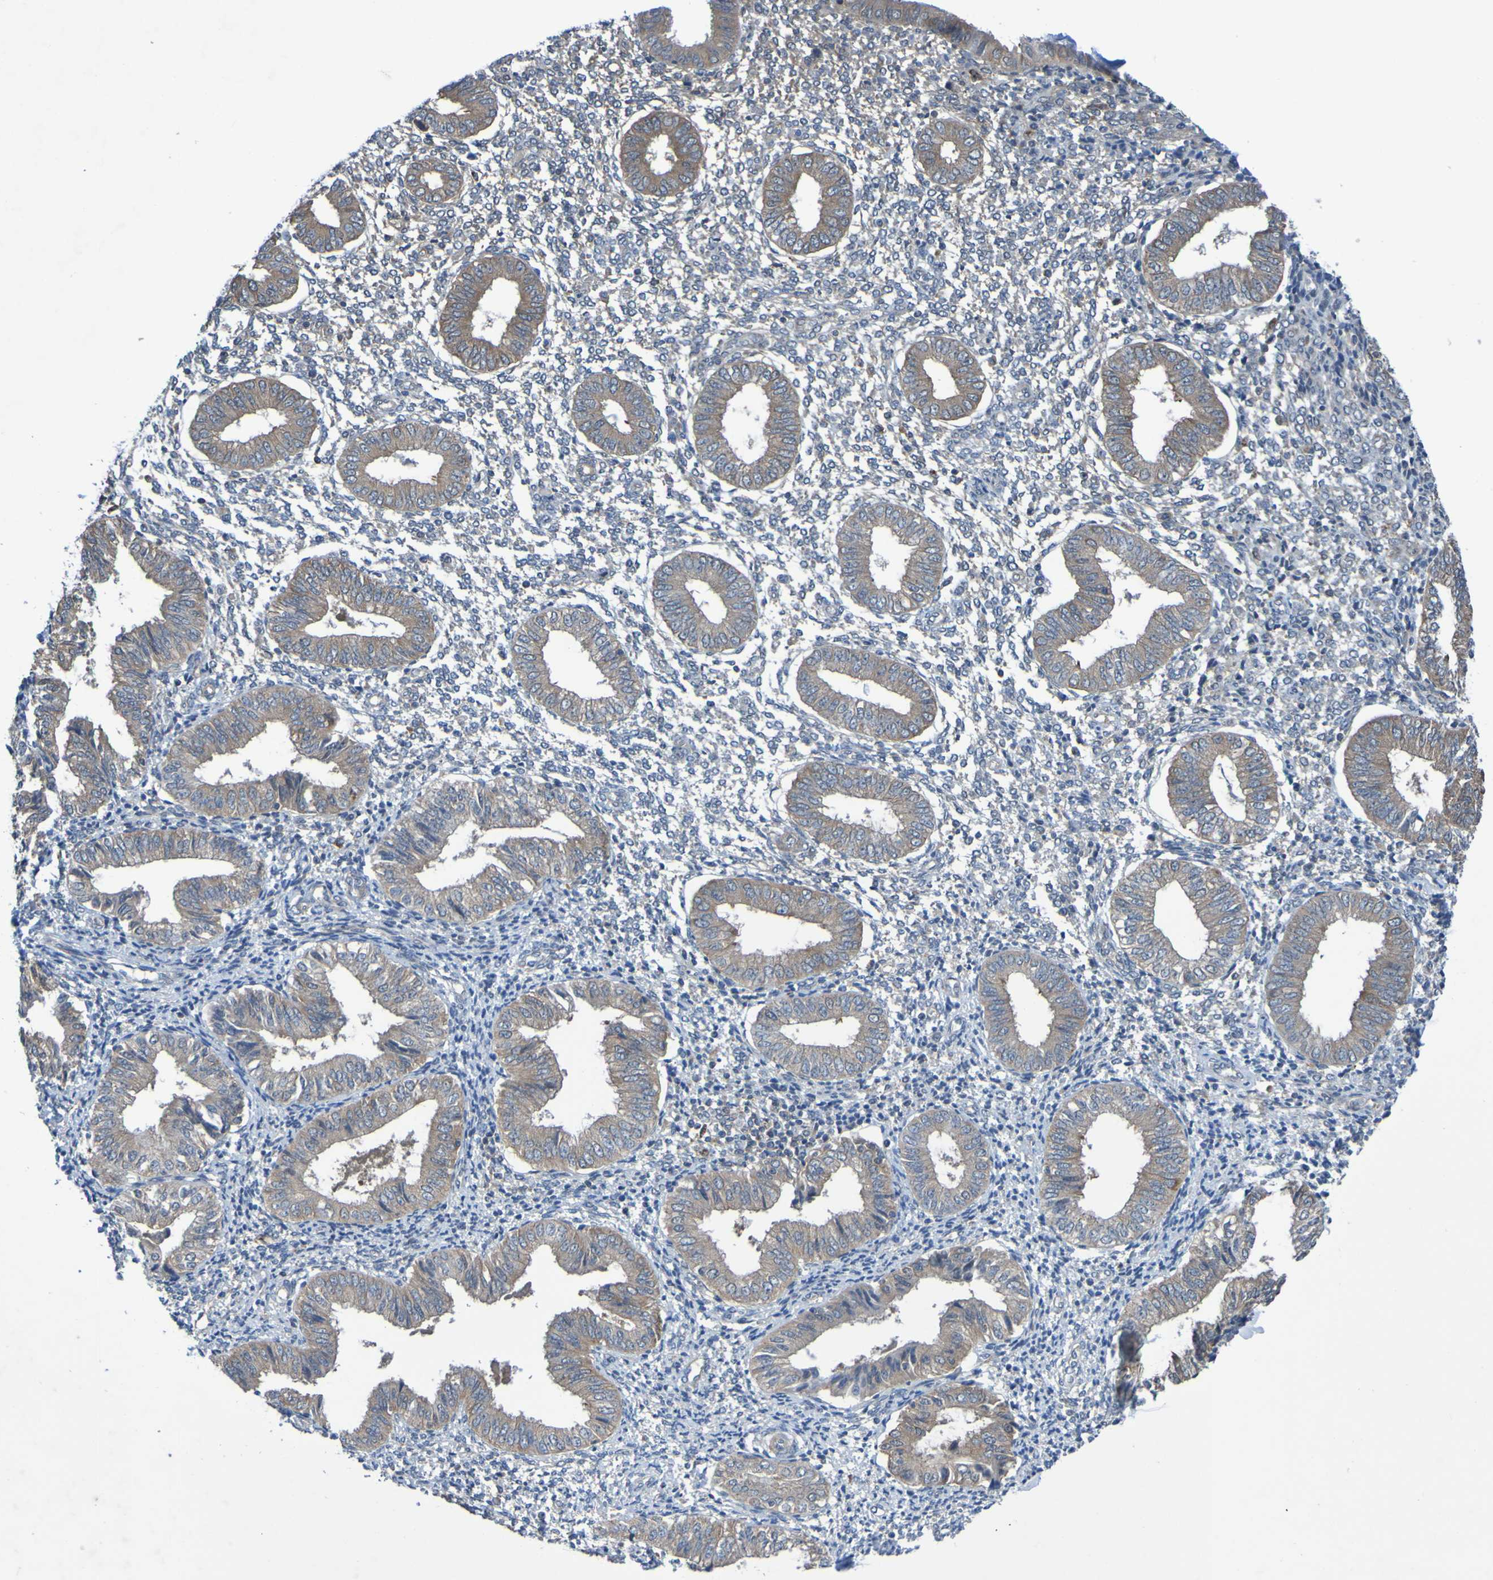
{"staining": {"intensity": "weak", "quantity": "<25%", "location": "cytoplasmic/membranous"}, "tissue": "endometrium", "cell_type": "Cells in endometrial stroma", "image_type": "normal", "snomed": [{"axis": "morphology", "description": "Normal tissue, NOS"}, {"axis": "topography", "description": "Endometrium"}], "caption": "Unremarkable endometrium was stained to show a protein in brown. There is no significant positivity in cells in endometrial stroma.", "gene": "SDK1", "patient": {"sex": "female", "age": 50}}